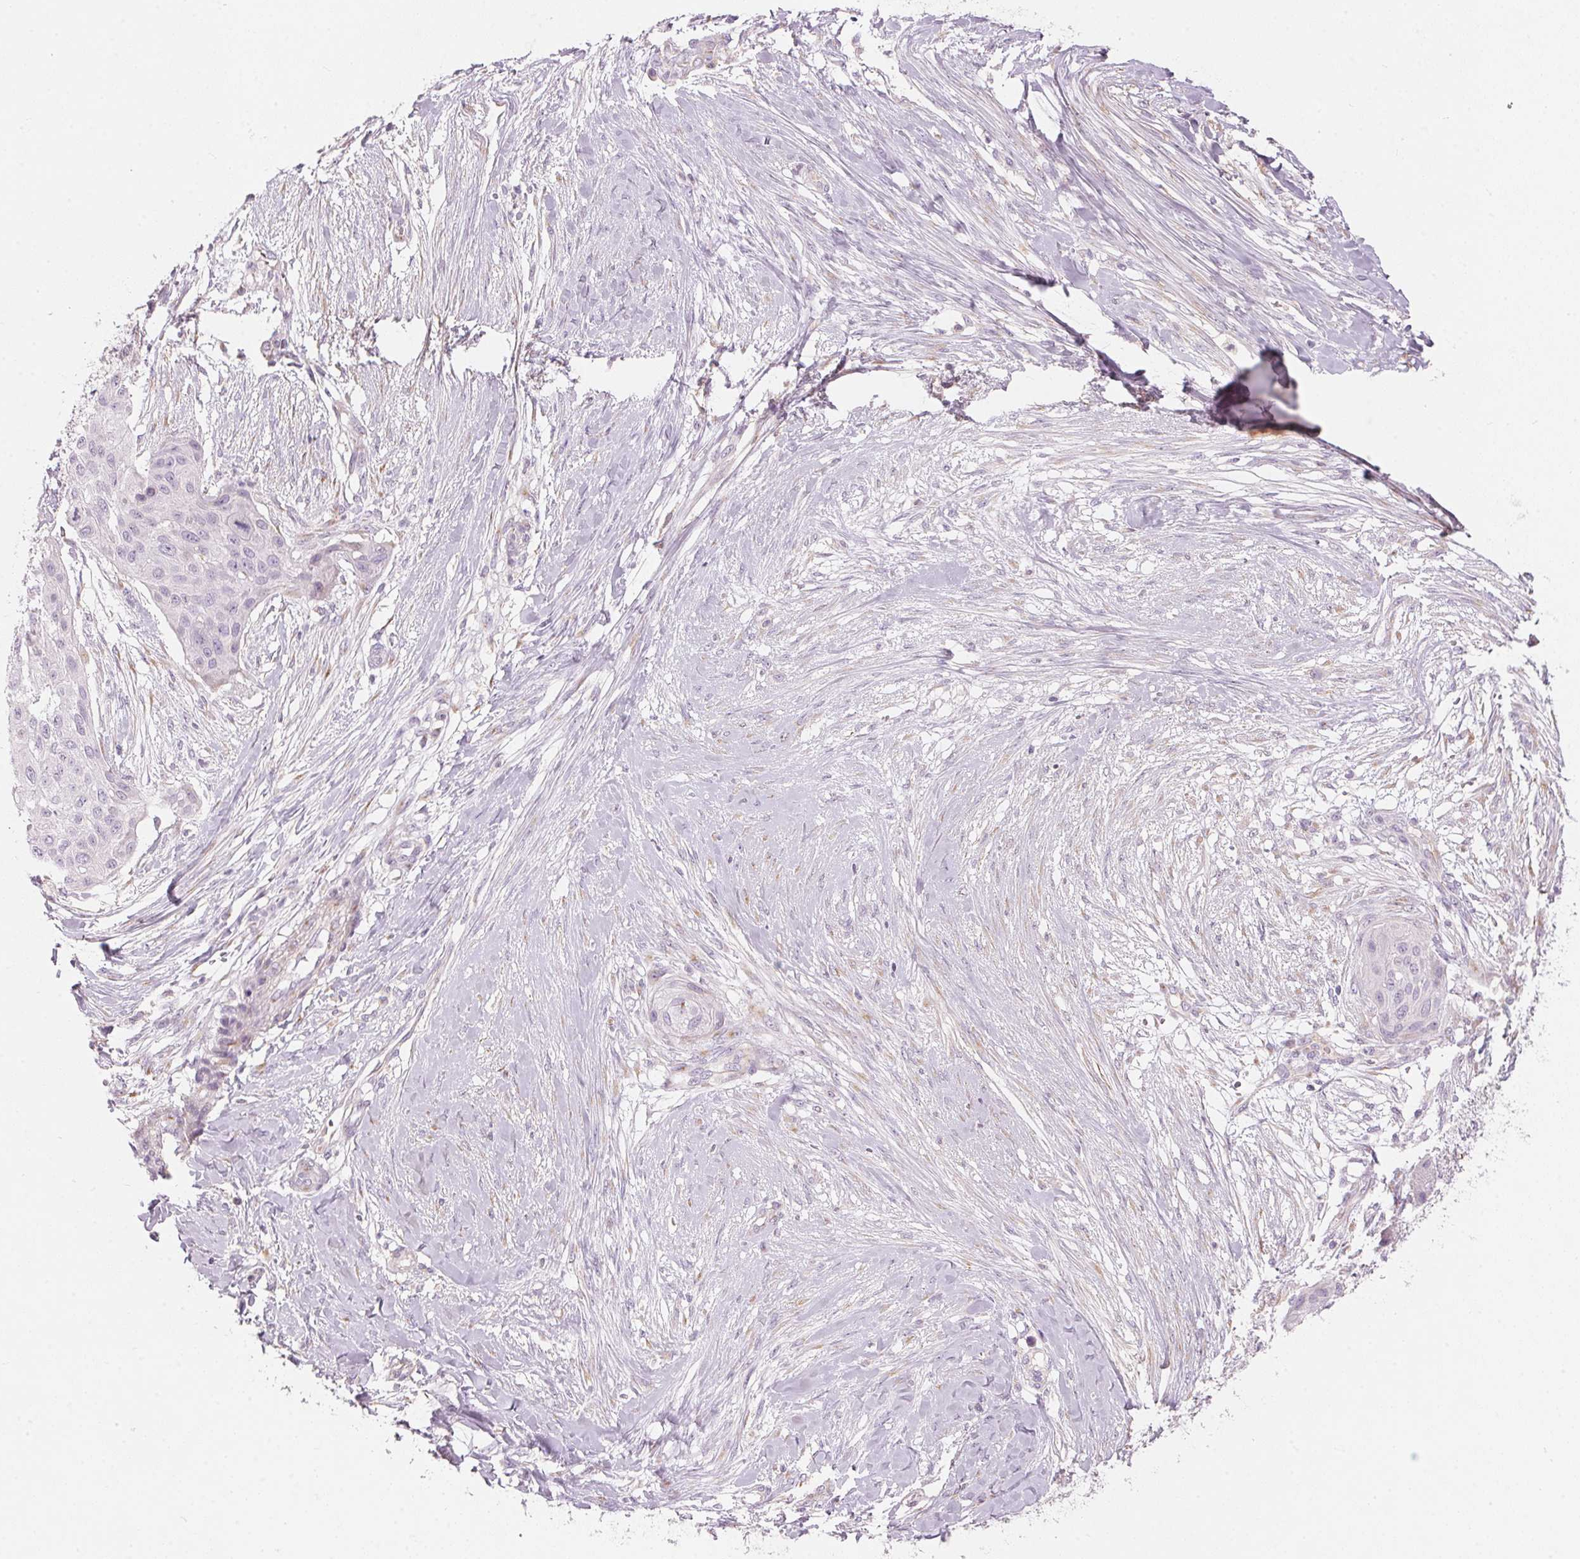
{"staining": {"intensity": "negative", "quantity": "none", "location": "none"}, "tissue": "skin cancer", "cell_type": "Tumor cells", "image_type": "cancer", "snomed": [{"axis": "morphology", "description": "Squamous cell carcinoma, NOS"}, {"axis": "topography", "description": "Skin"}], "caption": "This is a micrograph of immunohistochemistry (IHC) staining of skin cancer (squamous cell carcinoma), which shows no positivity in tumor cells. Brightfield microscopy of immunohistochemistry stained with DAB (3,3'-diaminobenzidine) (brown) and hematoxylin (blue), captured at high magnification.", "gene": "DRAM2", "patient": {"sex": "female", "age": 87}}